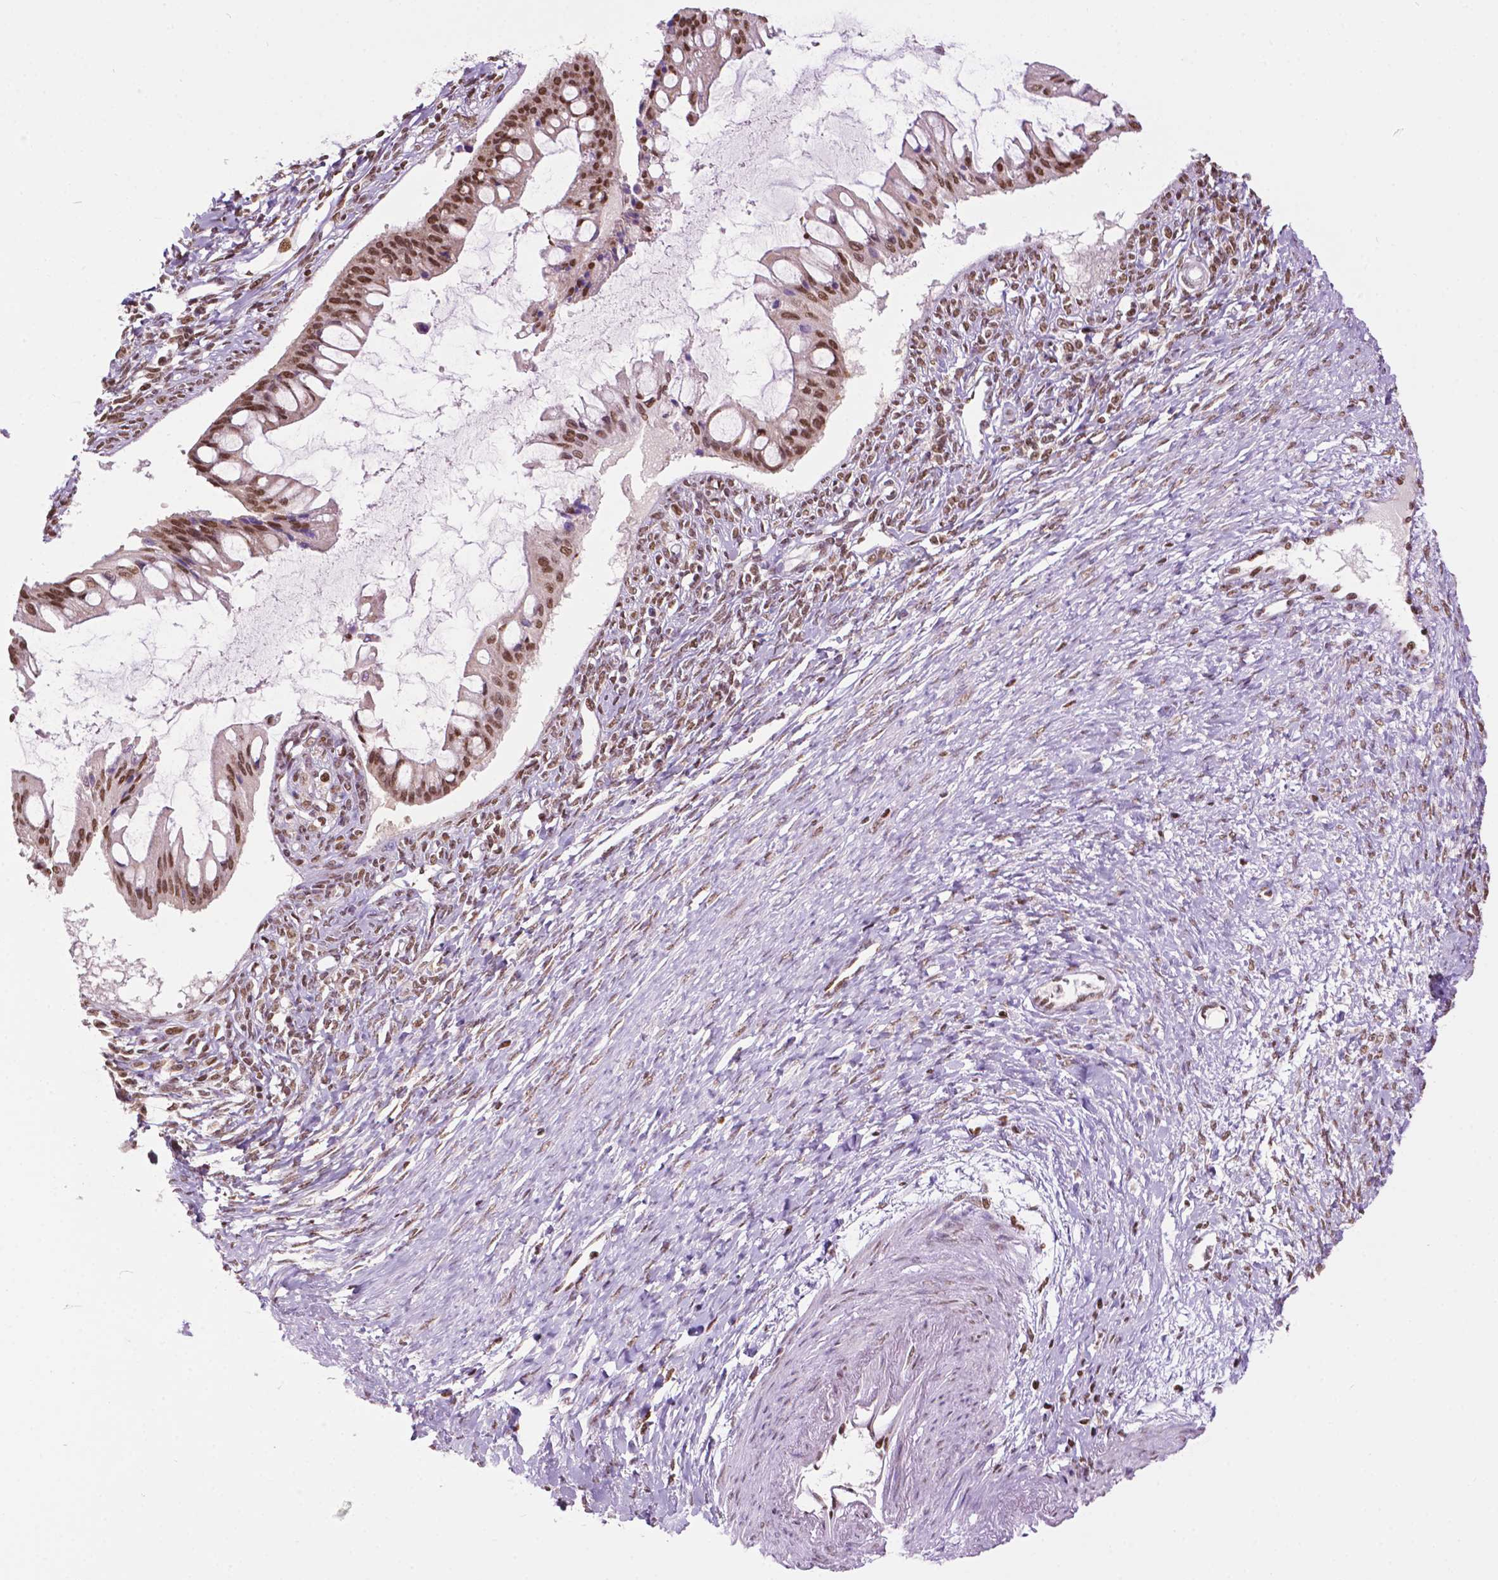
{"staining": {"intensity": "moderate", "quantity": ">75%", "location": "nuclear"}, "tissue": "ovarian cancer", "cell_type": "Tumor cells", "image_type": "cancer", "snomed": [{"axis": "morphology", "description": "Cystadenocarcinoma, mucinous, NOS"}, {"axis": "topography", "description": "Ovary"}], "caption": "High-magnification brightfield microscopy of ovarian cancer (mucinous cystadenocarcinoma) stained with DAB (3,3'-diaminobenzidine) (brown) and counterstained with hematoxylin (blue). tumor cells exhibit moderate nuclear staining is appreciated in approximately>75% of cells. (brown staining indicates protein expression, while blue staining denotes nuclei).", "gene": "COL23A1", "patient": {"sex": "female", "age": 73}}